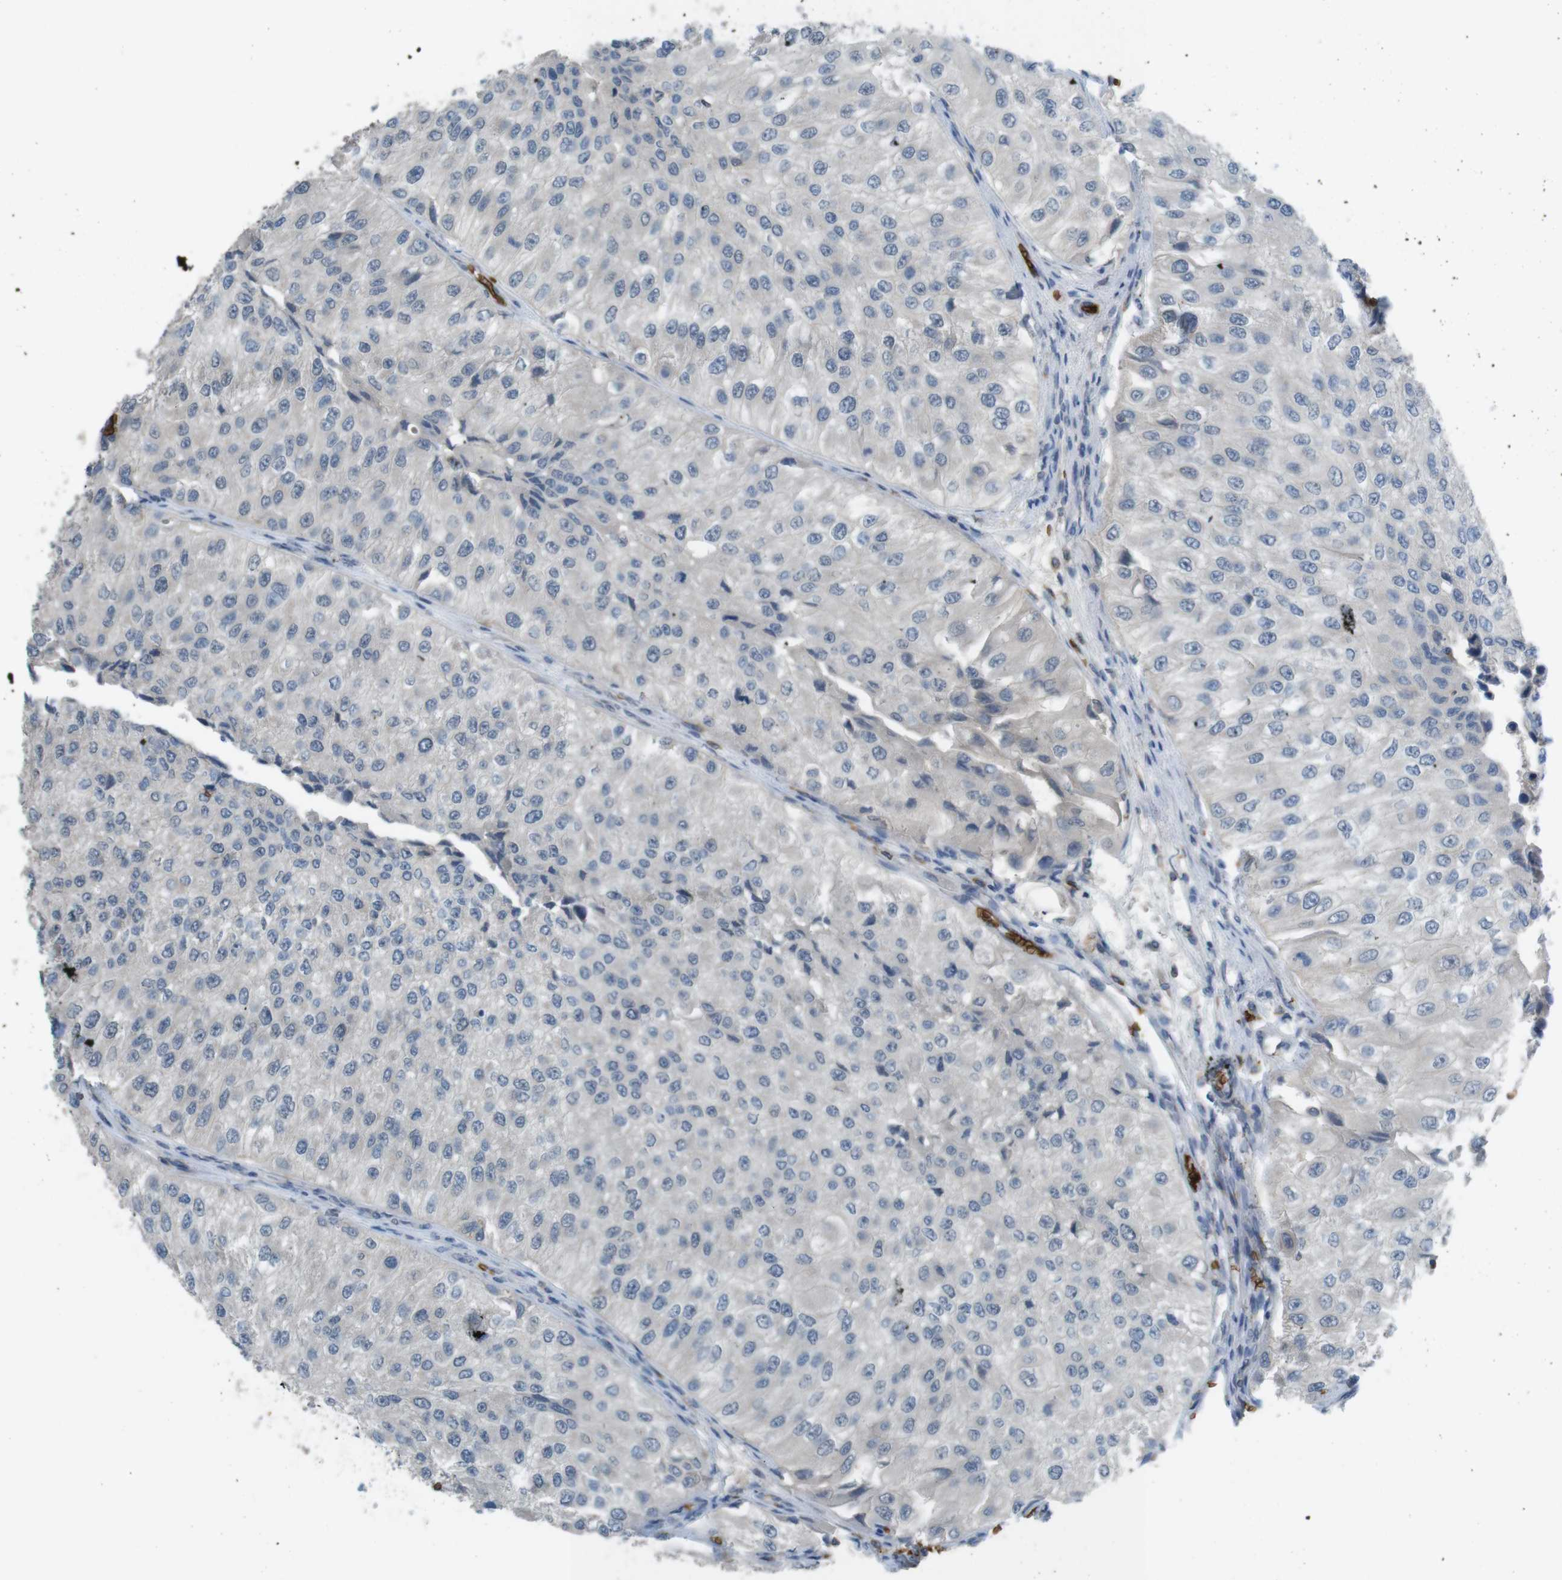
{"staining": {"intensity": "negative", "quantity": "none", "location": "none"}, "tissue": "urothelial cancer", "cell_type": "Tumor cells", "image_type": "cancer", "snomed": [{"axis": "morphology", "description": "Urothelial carcinoma, High grade"}, {"axis": "topography", "description": "Kidney"}, {"axis": "topography", "description": "Urinary bladder"}], "caption": "The histopathology image demonstrates no staining of tumor cells in urothelial carcinoma (high-grade).", "gene": "GYPA", "patient": {"sex": "male", "age": 77}}